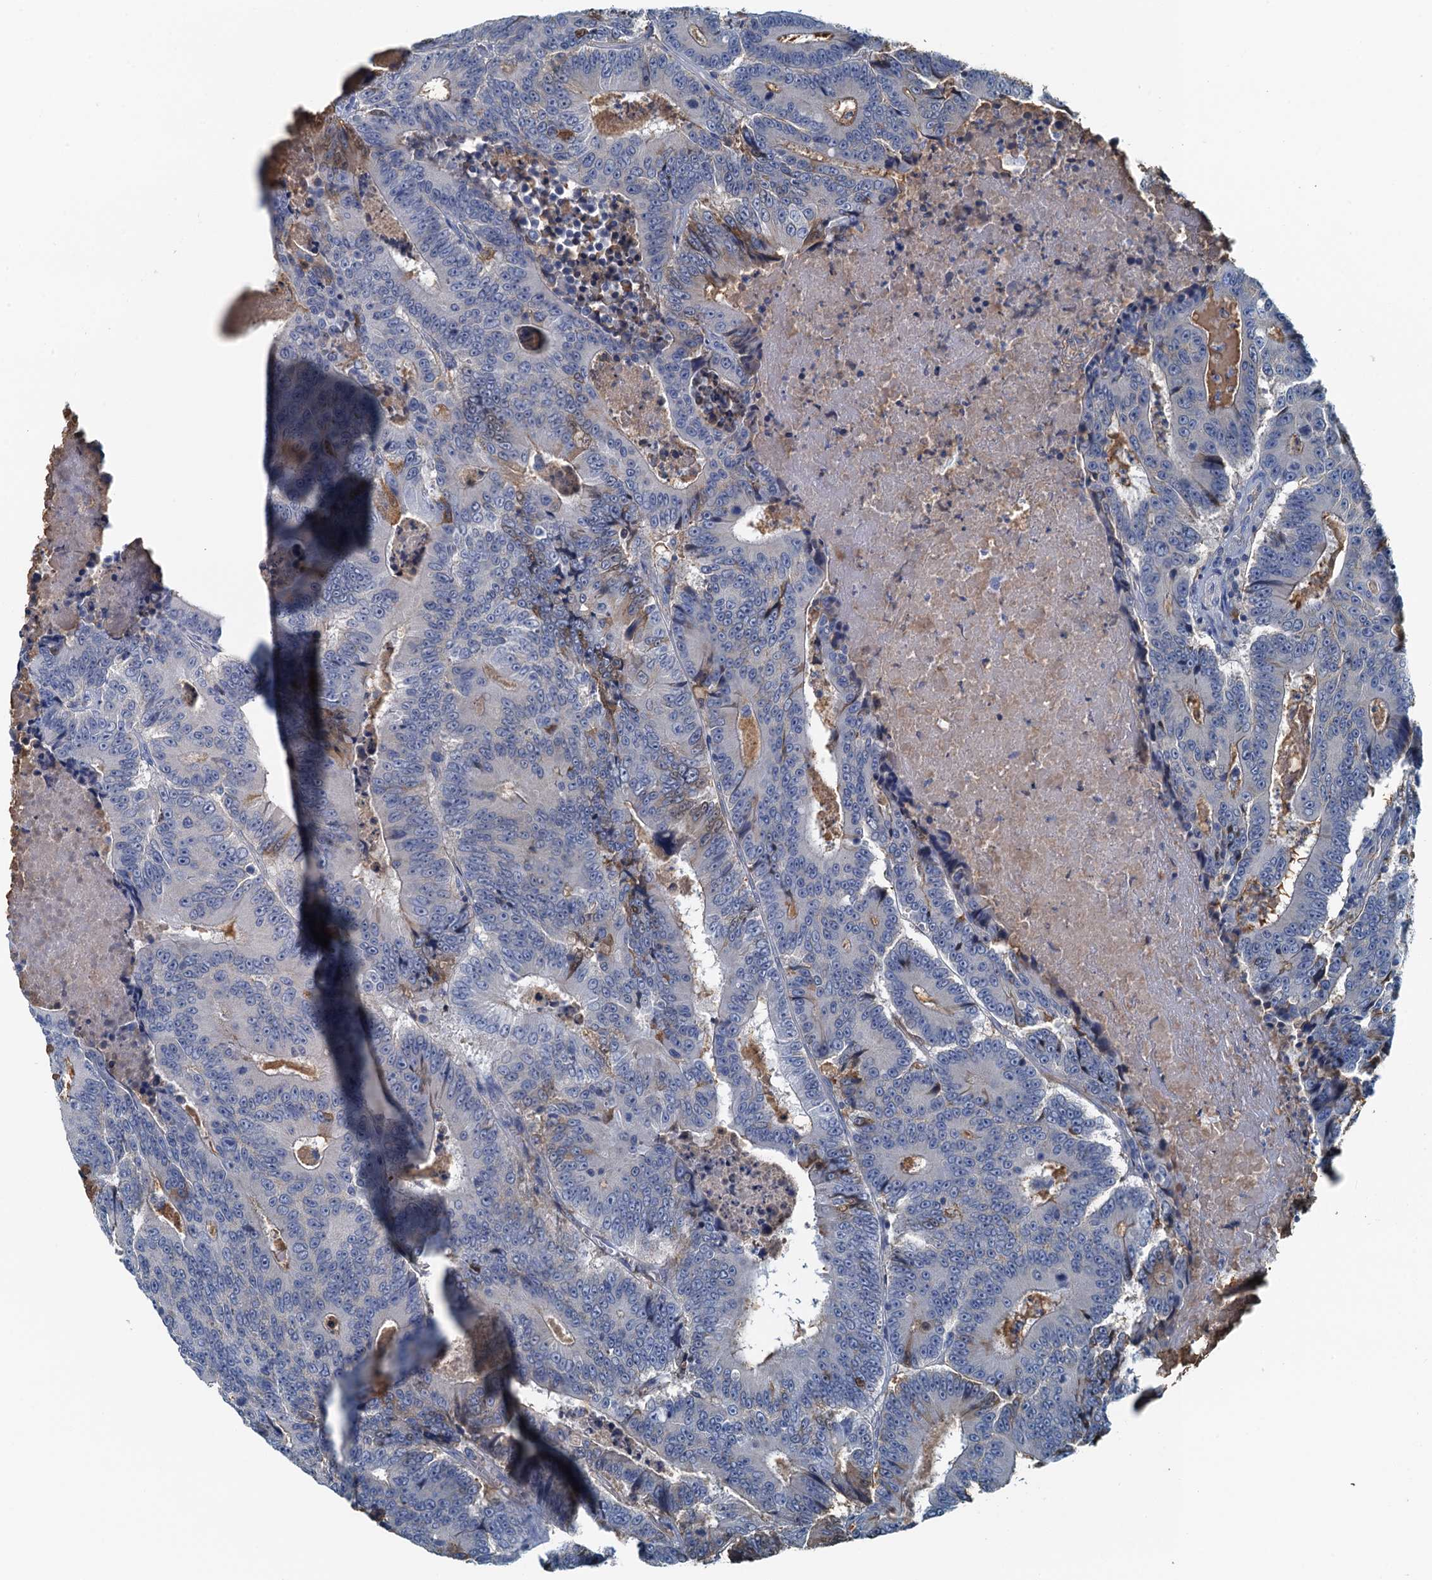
{"staining": {"intensity": "negative", "quantity": "none", "location": "none"}, "tissue": "colorectal cancer", "cell_type": "Tumor cells", "image_type": "cancer", "snomed": [{"axis": "morphology", "description": "Adenocarcinoma, NOS"}, {"axis": "topography", "description": "Colon"}], "caption": "Colorectal cancer stained for a protein using immunohistochemistry (IHC) demonstrates no staining tumor cells.", "gene": "LSM14B", "patient": {"sex": "male", "age": 83}}